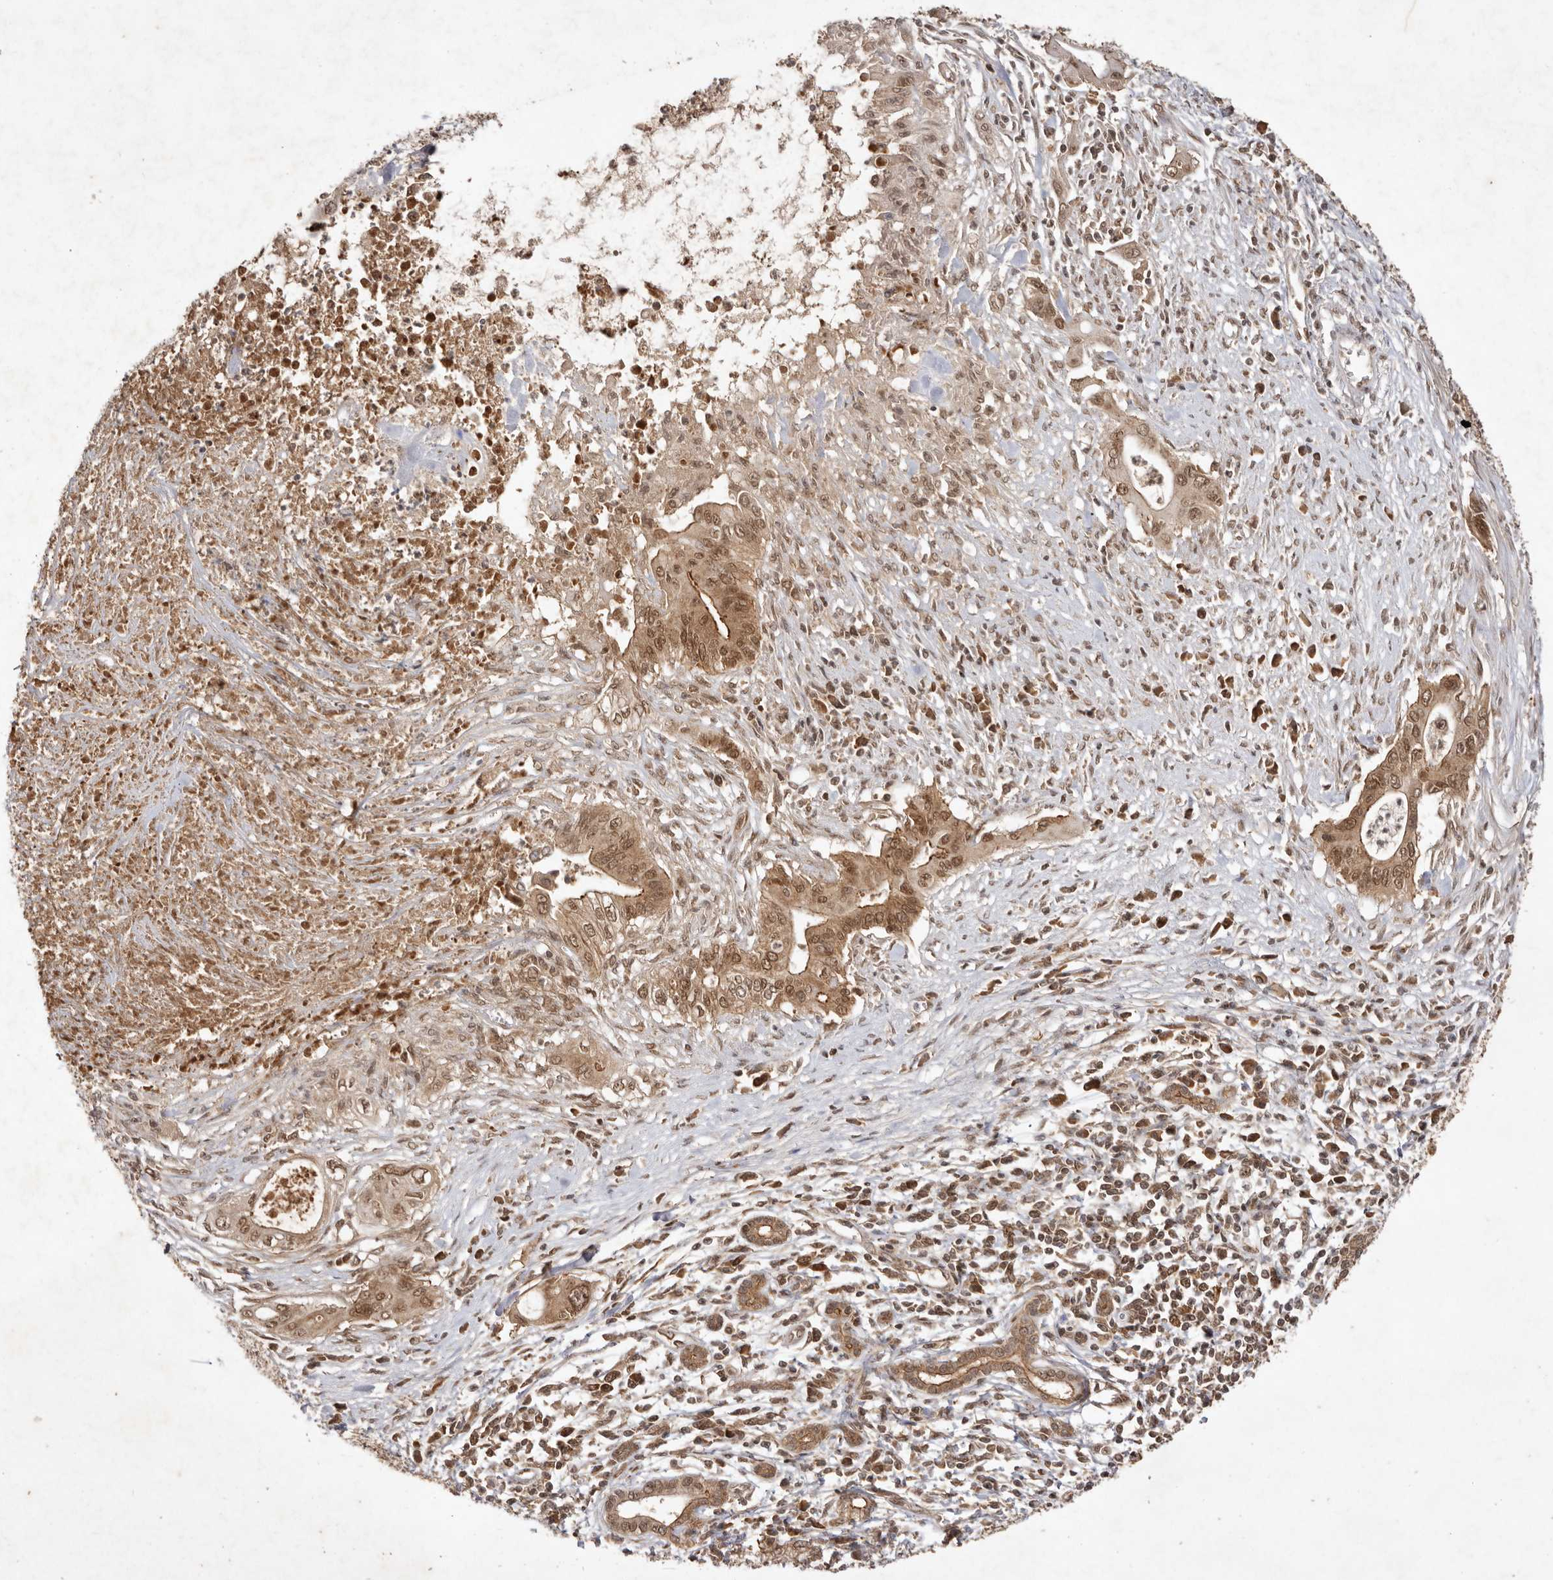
{"staining": {"intensity": "moderate", "quantity": ">75%", "location": "cytoplasmic/membranous,nuclear"}, "tissue": "pancreatic cancer", "cell_type": "Tumor cells", "image_type": "cancer", "snomed": [{"axis": "morphology", "description": "Adenocarcinoma, NOS"}, {"axis": "topography", "description": "Pancreas"}], "caption": "Immunohistochemistry (IHC) photomicrograph of human pancreatic cancer (adenocarcinoma) stained for a protein (brown), which displays medium levels of moderate cytoplasmic/membranous and nuclear staining in approximately >75% of tumor cells.", "gene": "TARS2", "patient": {"sex": "male", "age": 58}}